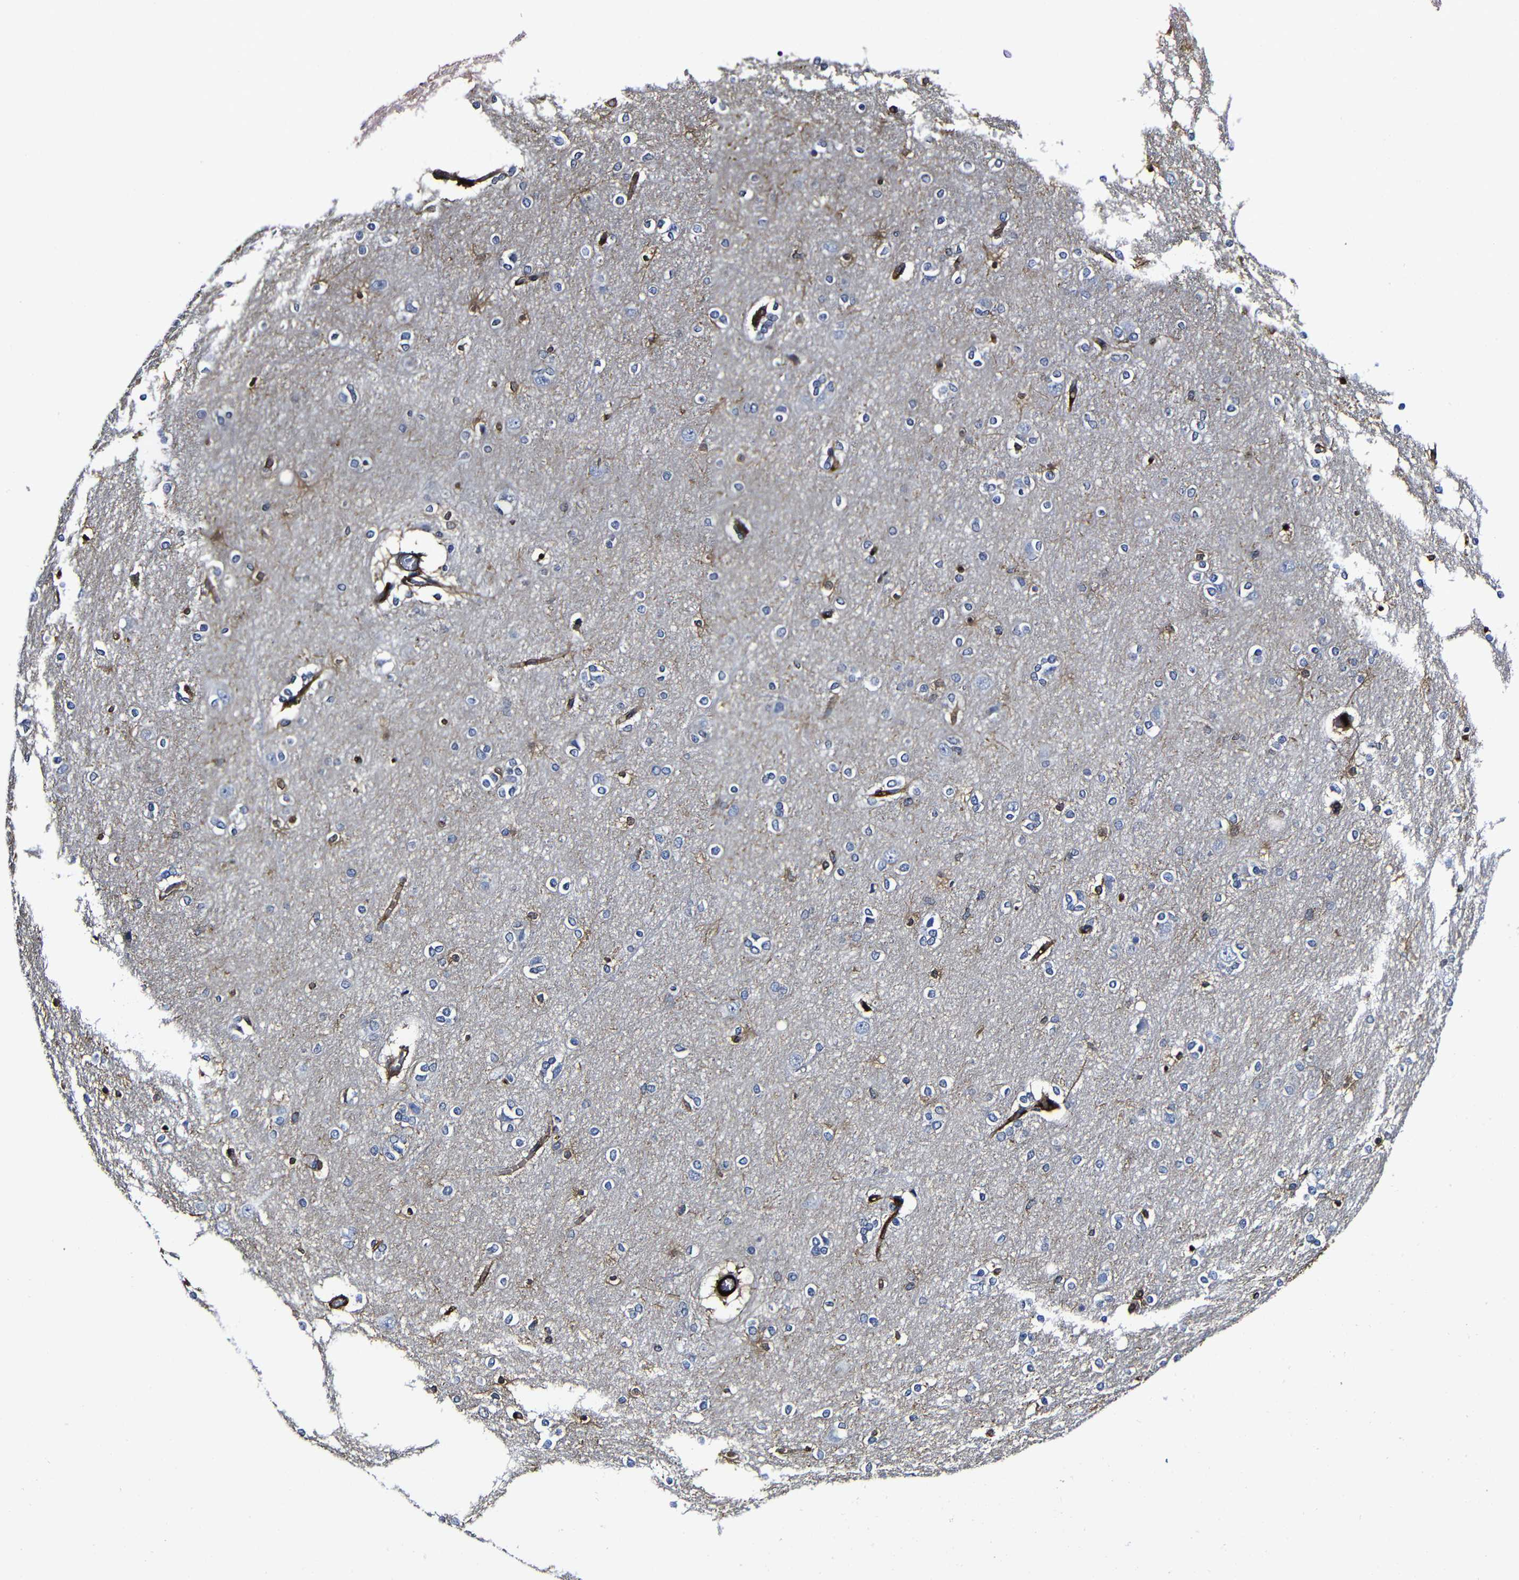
{"staining": {"intensity": "moderate", "quantity": ">75%", "location": "cytoplasmic/membranous"}, "tissue": "cerebral cortex", "cell_type": "Endothelial cells", "image_type": "normal", "snomed": [{"axis": "morphology", "description": "Normal tissue, NOS"}, {"axis": "topography", "description": "Cerebral cortex"}], "caption": "Immunohistochemical staining of unremarkable human cerebral cortex reveals moderate cytoplasmic/membranous protein expression in about >75% of endothelial cells.", "gene": "MSN", "patient": {"sex": "female", "age": 54}}